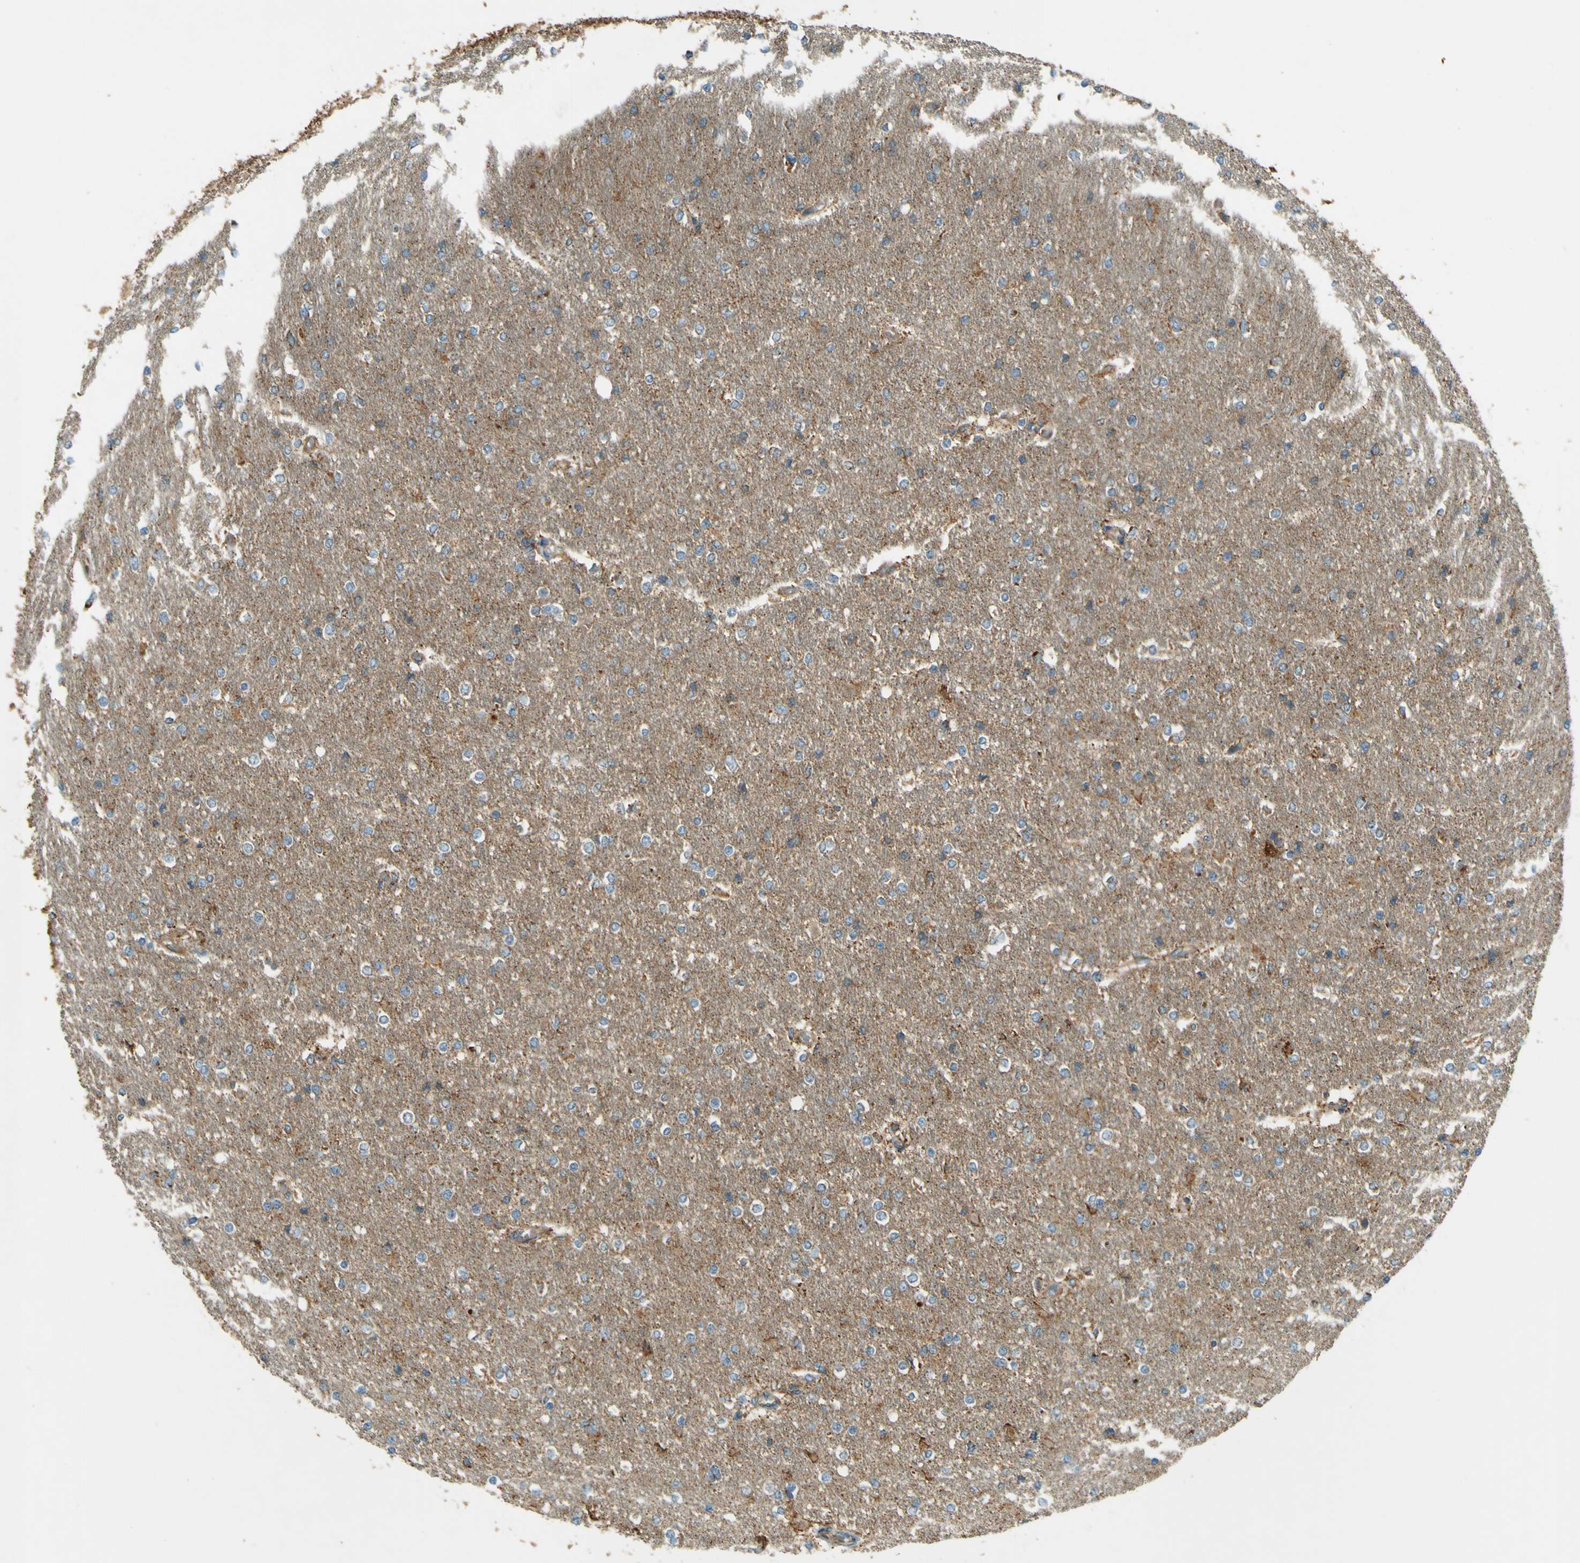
{"staining": {"intensity": "weak", "quantity": "25%-75%", "location": "cytoplasmic/membranous"}, "tissue": "glioma", "cell_type": "Tumor cells", "image_type": "cancer", "snomed": [{"axis": "morphology", "description": "Glioma, malignant, High grade"}, {"axis": "topography", "description": "Cerebral cortex"}], "caption": "IHC of malignant glioma (high-grade) demonstrates low levels of weak cytoplasmic/membranous positivity in about 25%-75% of tumor cells. (DAB (3,3'-diaminobenzidine) = brown stain, brightfield microscopy at high magnification).", "gene": "DNAJC5", "patient": {"sex": "female", "age": 36}}